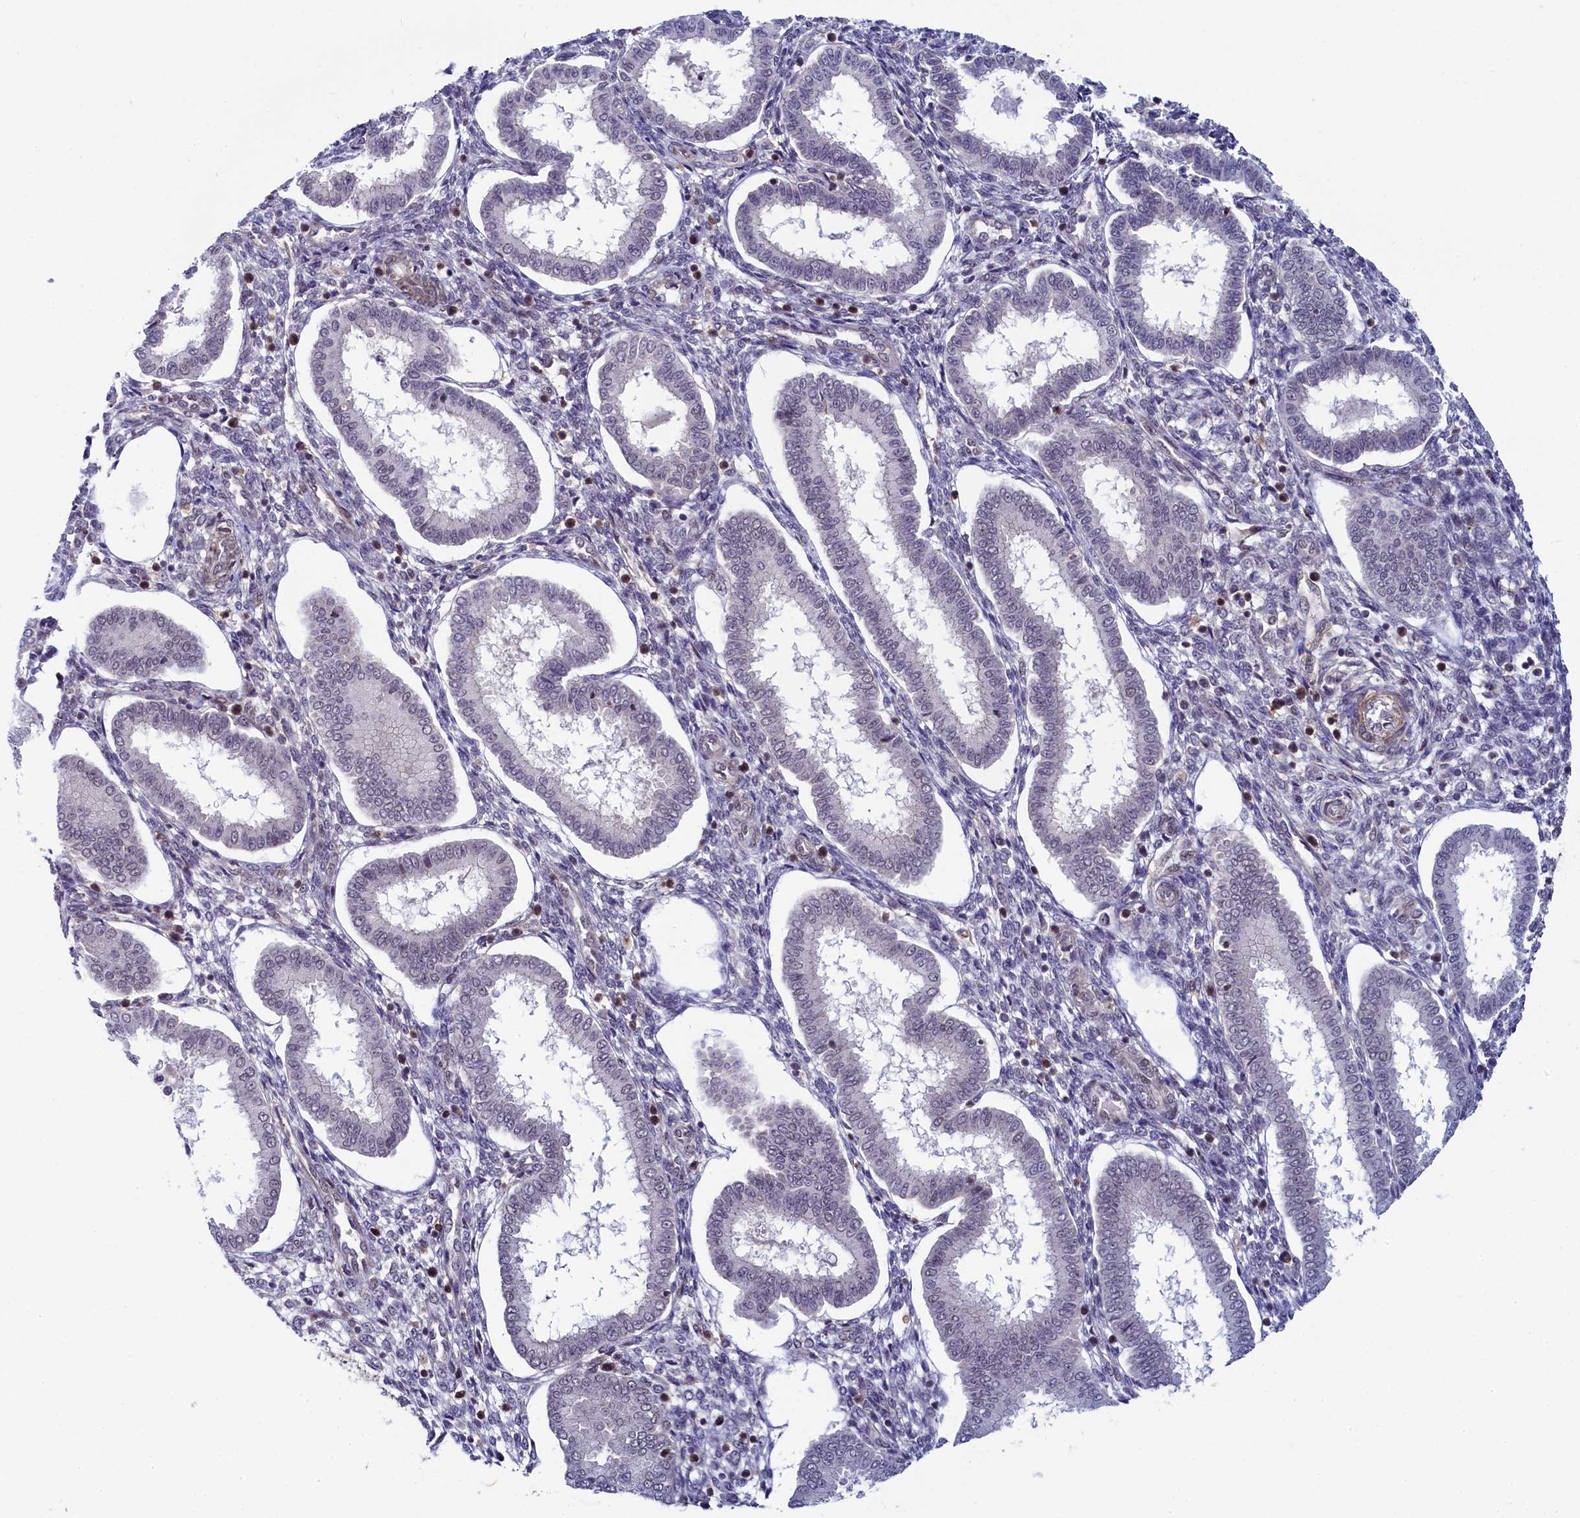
{"staining": {"intensity": "moderate", "quantity": "25%-75%", "location": "nuclear"}, "tissue": "endometrium", "cell_type": "Cells in endometrial stroma", "image_type": "normal", "snomed": [{"axis": "morphology", "description": "Normal tissue, NOS"}, {"axis": "topography", "description": "Endometrium"}], "caption": "Cells in endometrial stroma show moderate nuclear staining in approximately 25%-75% of cells in unremarkable endometrium. (Brightfield microscopy of DAB IHC at high magnification).", "gene": "INTS14", "patient": {"sex": "female", "age": 24}}